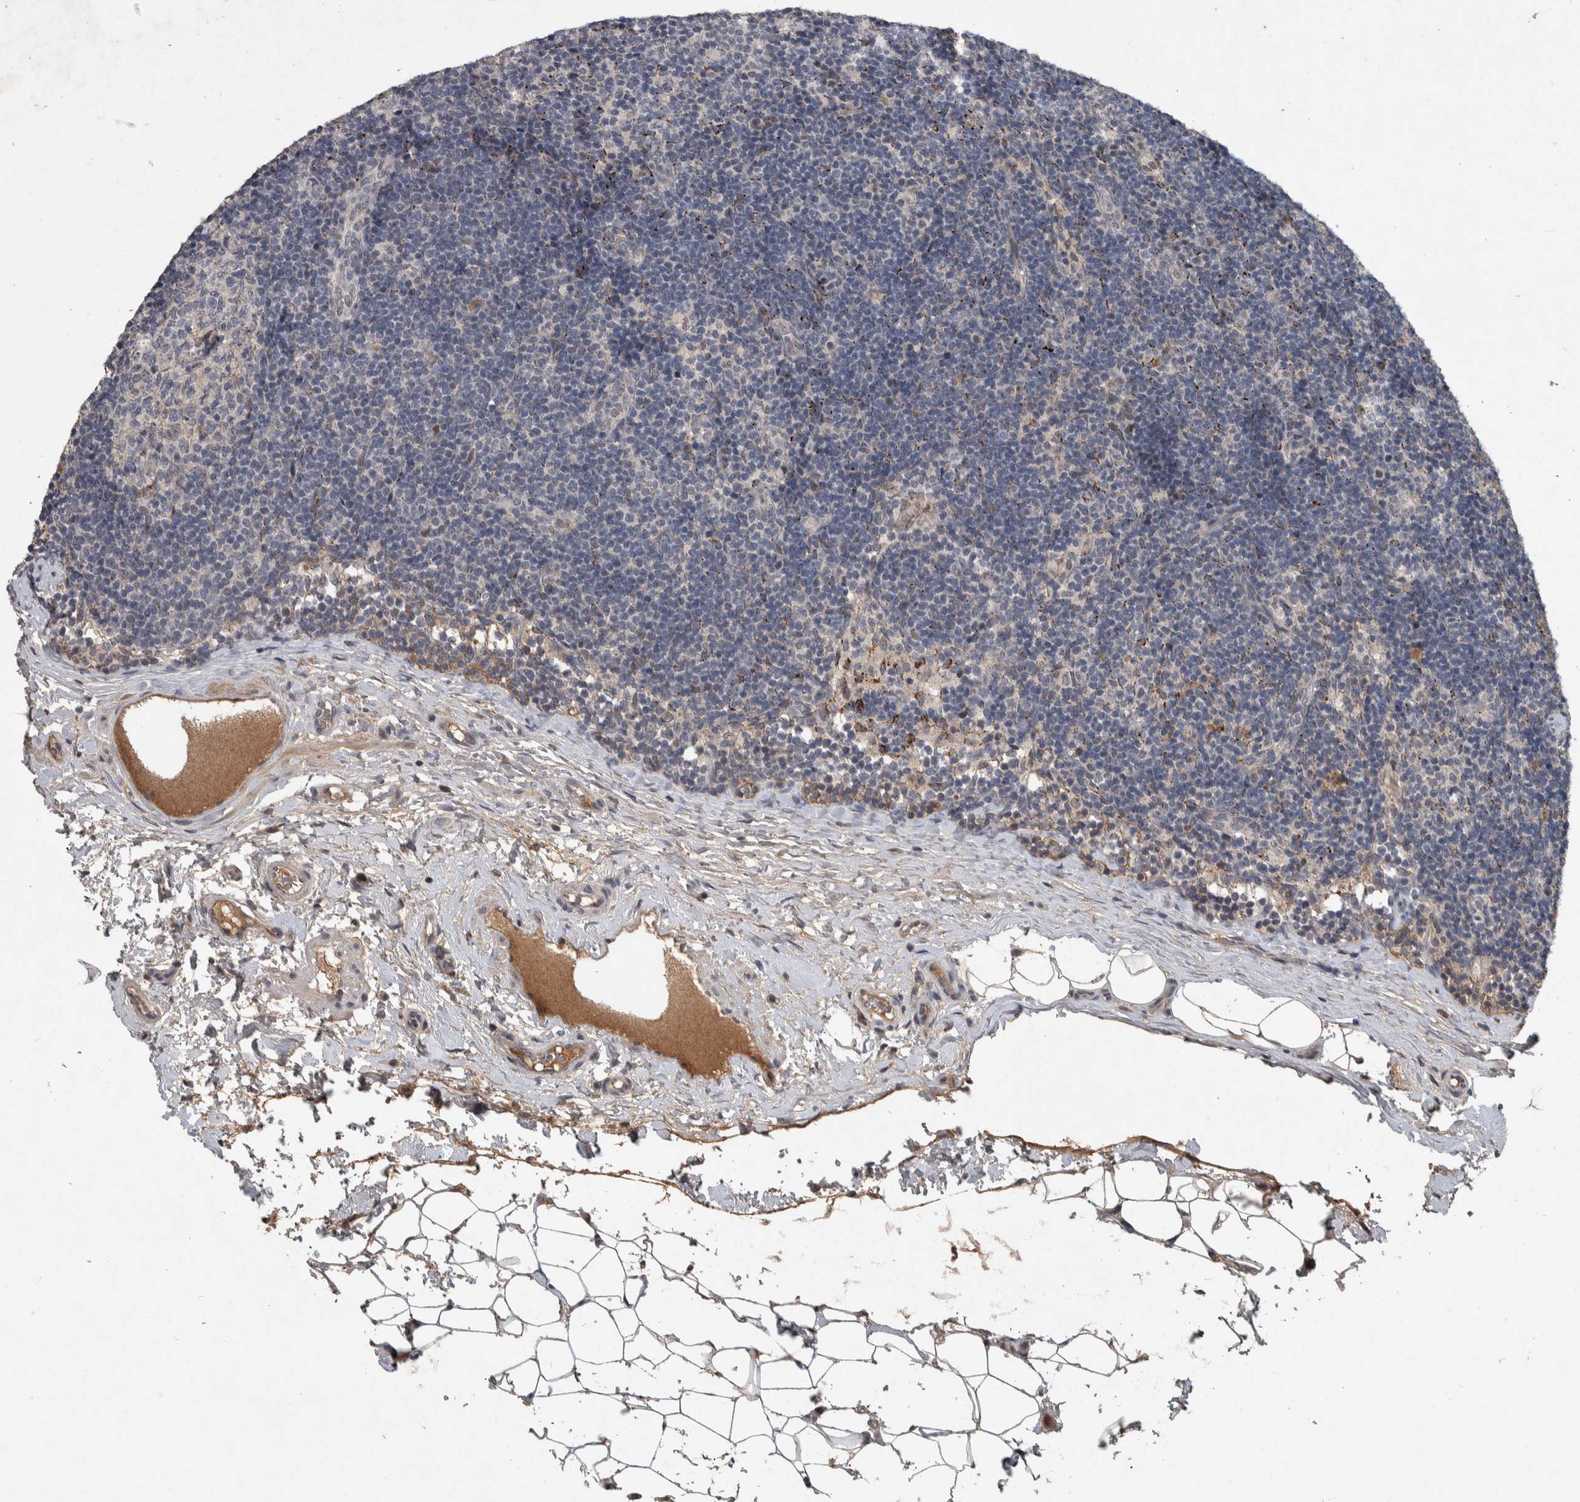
{"staining": {"intensity": "negative", "quantity": "none", "location": "none"}, "tissue": "lymph node", "cell_type": "Germinal center cells", "image_type": "normal", "snomed": [{"axis": "morphology", "description": "Normal tissue, NOS"}, {"axis": "topography", "description": "Lymph node"}], "caption": "High magnification brightfield microscopy of unremarkable lymph node stained with DAB (brown) and counterstained with hematoxylin (blue): germinal center cells show no significant staining. (Brightfield microscopy of DAB IHC at high magnification).", "gene": "CHRM3", "patient": {"sex": "female", "age": 22}}